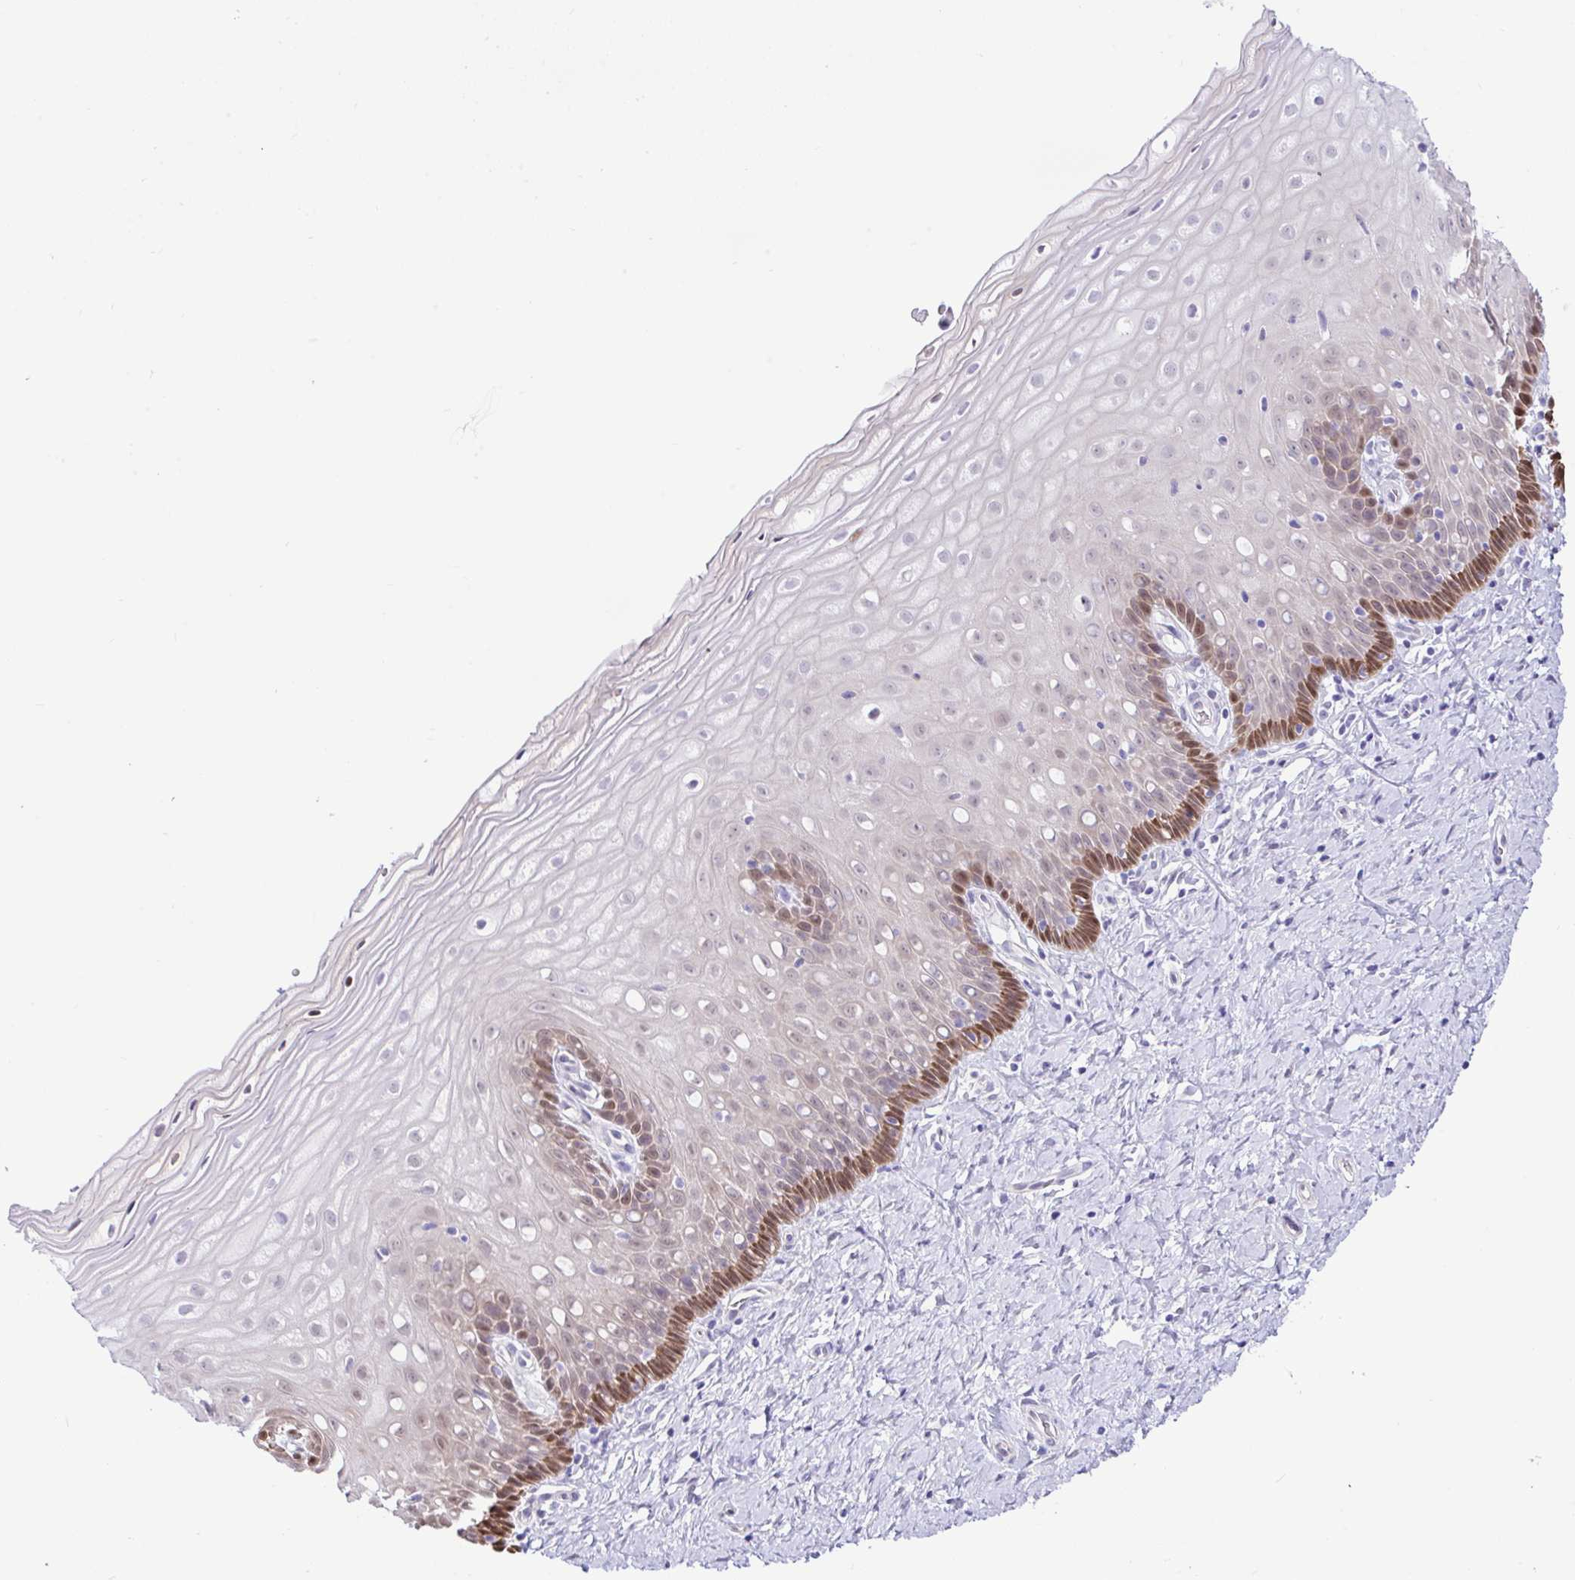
{"staining": {"intensity": "negative", "quantity": "none", "location": "none"}, "tissue": "cervix", "cell_type": "Glandular cells", "image_type": "normal", "snomed": [{"axis": "morphology", "description": "Normal tissue, NOS"}, {"axis": "topography", "description": "Cervix"}], "caption": "Glandular cells show no significant staining in benign cervix.", "gene": "ZNF485", "patient": {"sex": "female", "age": 37}}